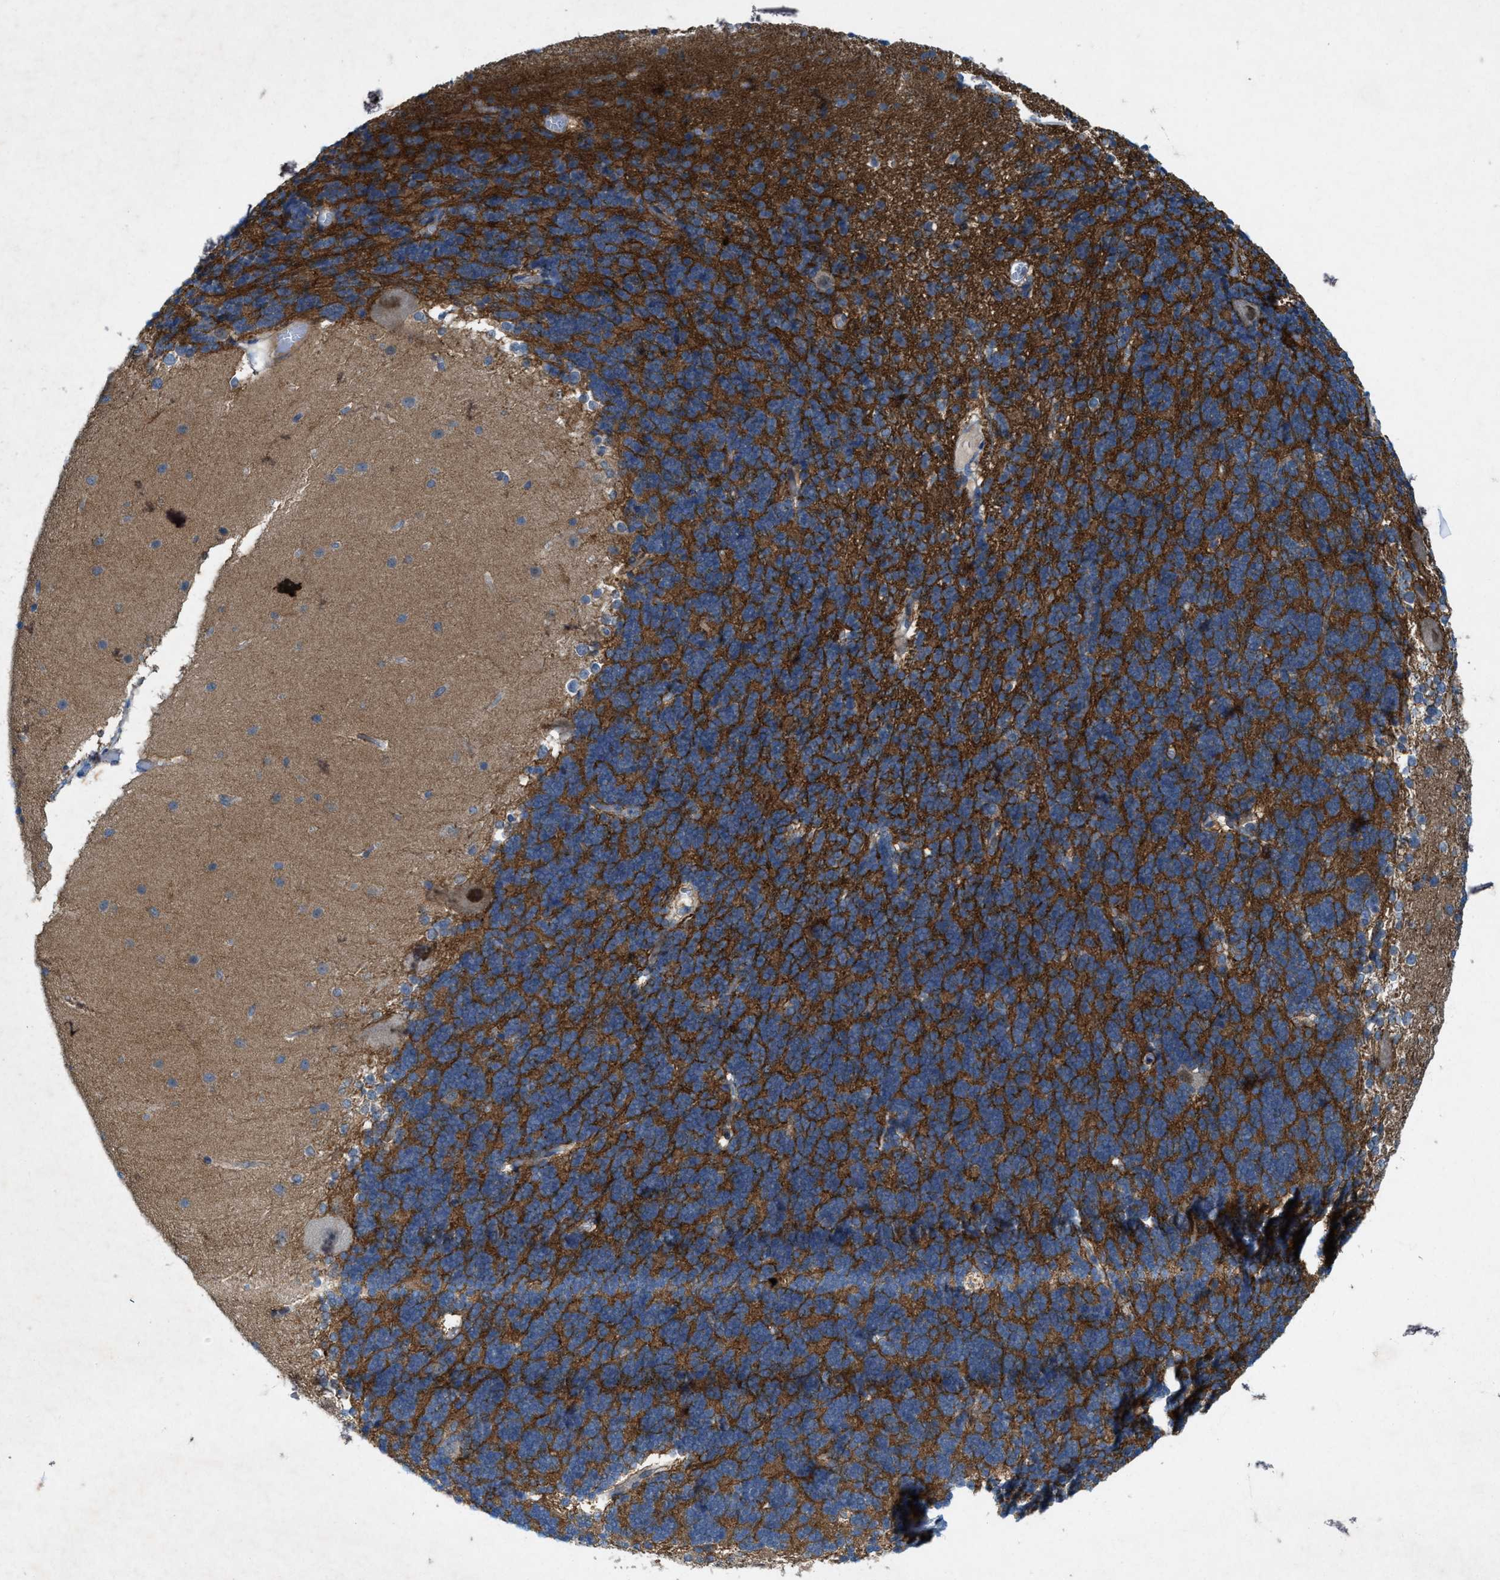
{"staining": {"intensity": "strong", "quantity": "<25%", "location": "cytoplasmic/membranous"}, "tissue": "cerebellum", "cell_type": "Cells in granular layer", "image_type": "normal", "snomed": [{"axis": "morphology", "description": "Normal tissue, NOS"}, {"axis": "topography", "description": "Cerebellum"}], "caption": "IHC micrograph of unremarkable human cerebellum stained for a protein (brown), which displays medium levels of strong cytoplasmic/membranous expression in about <25% of cells in granular layer.", "gene": "URGCP", "patient": {"sex": "female", "age": 19}}